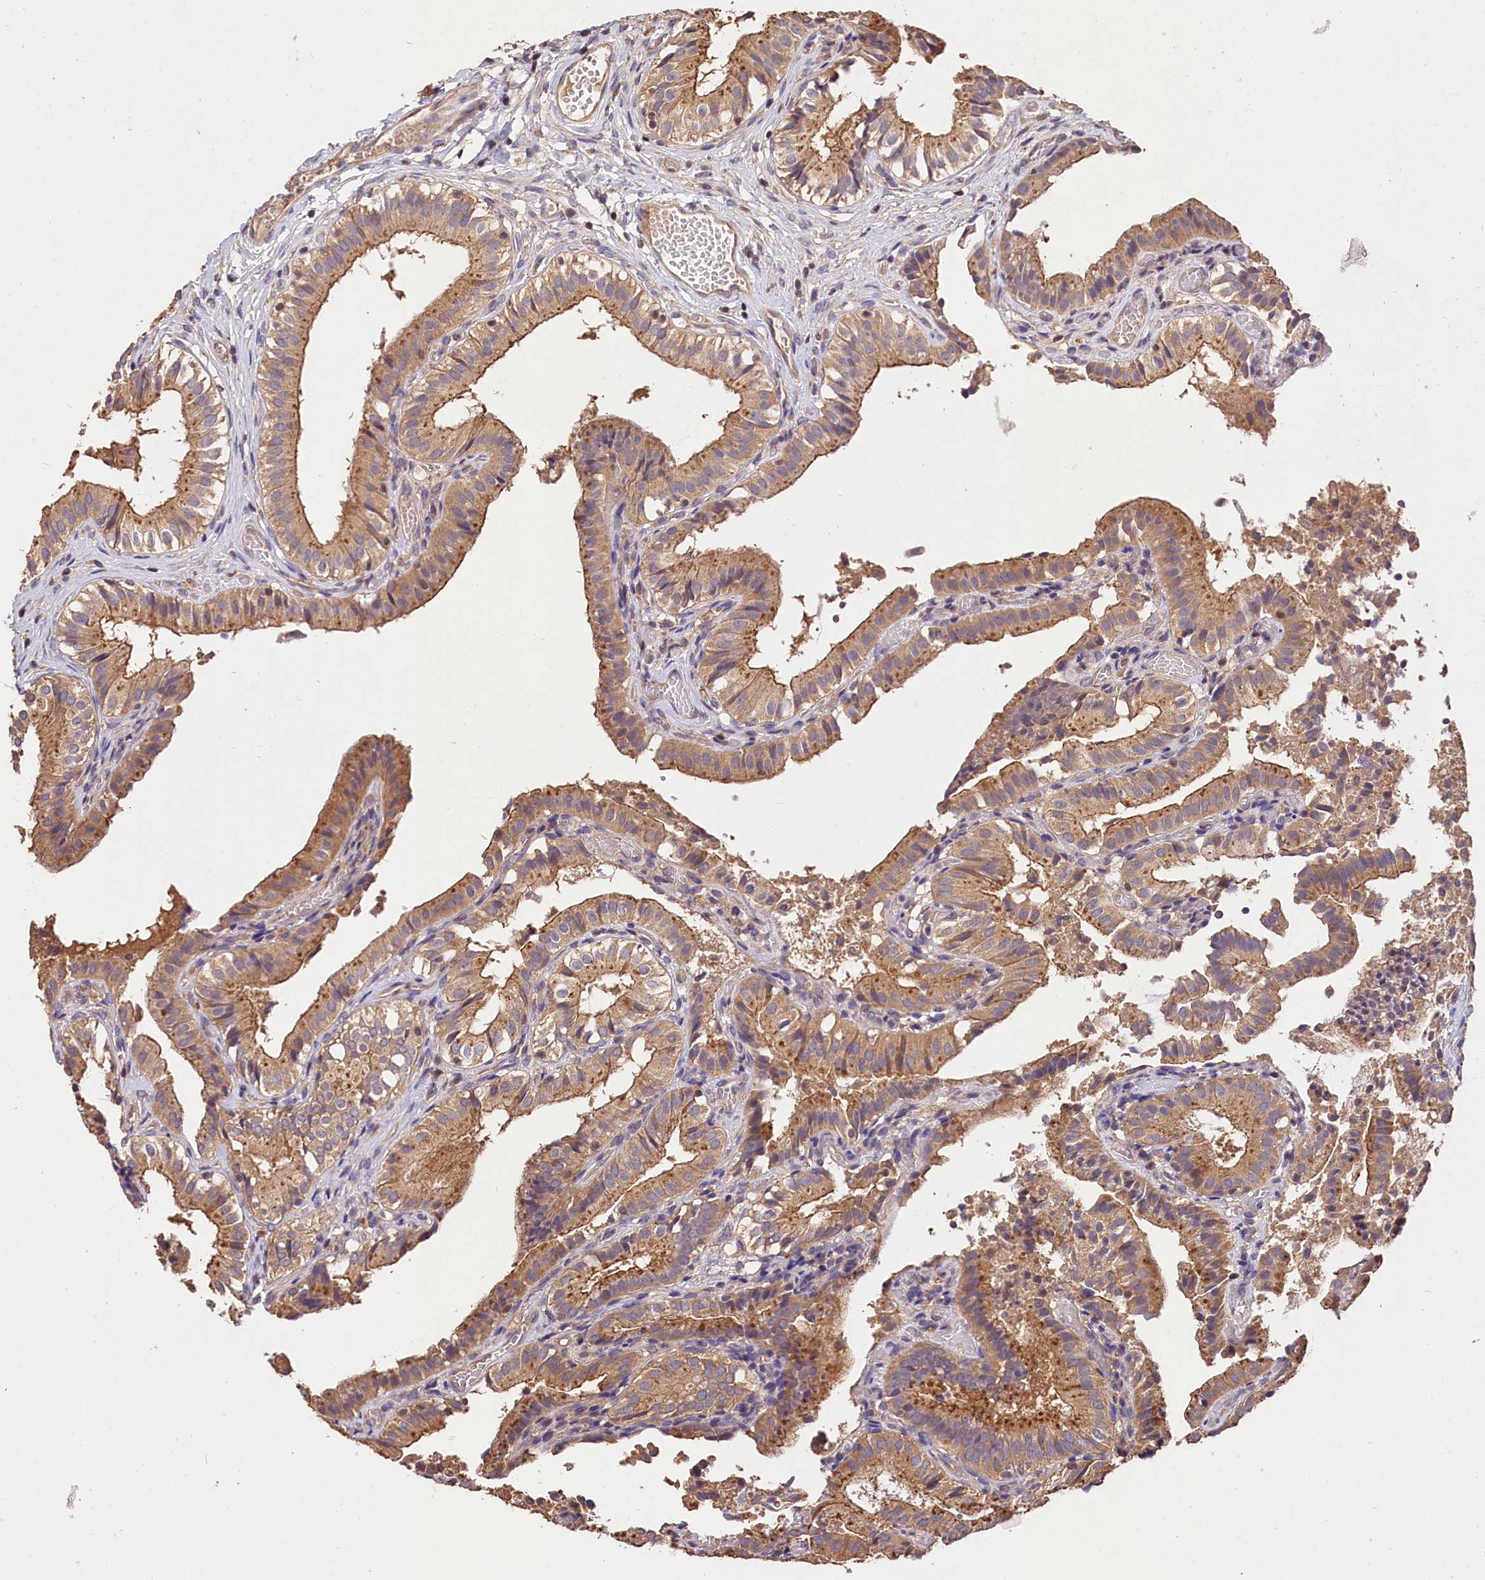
{"staining": {"intensity": "moderate", "quantity": ">75%", "location": "cytoplasmic/membranous"}, "tissue": "gallbladder", "cell_type": "Glandular cells", "image_type": "normal", "snomed": [{"axis": "morphology", "description": "Normal tissue, NOS"}, {"axis": "topography", "description": "Gallbladder"}], "caption": "Protein staining by immunohistochemistry (IHC) exhibits moderate cytoplasmic/membranous positivity in about >75% of glandular cells in normal gallbladder. The protein of interest is stained brown, and the nuclei are stained in blue (DAB IHC with brightfield microscopy, high magnification).", "gene": "OAS3", "patient": {"sex": "female", "age": 47}}